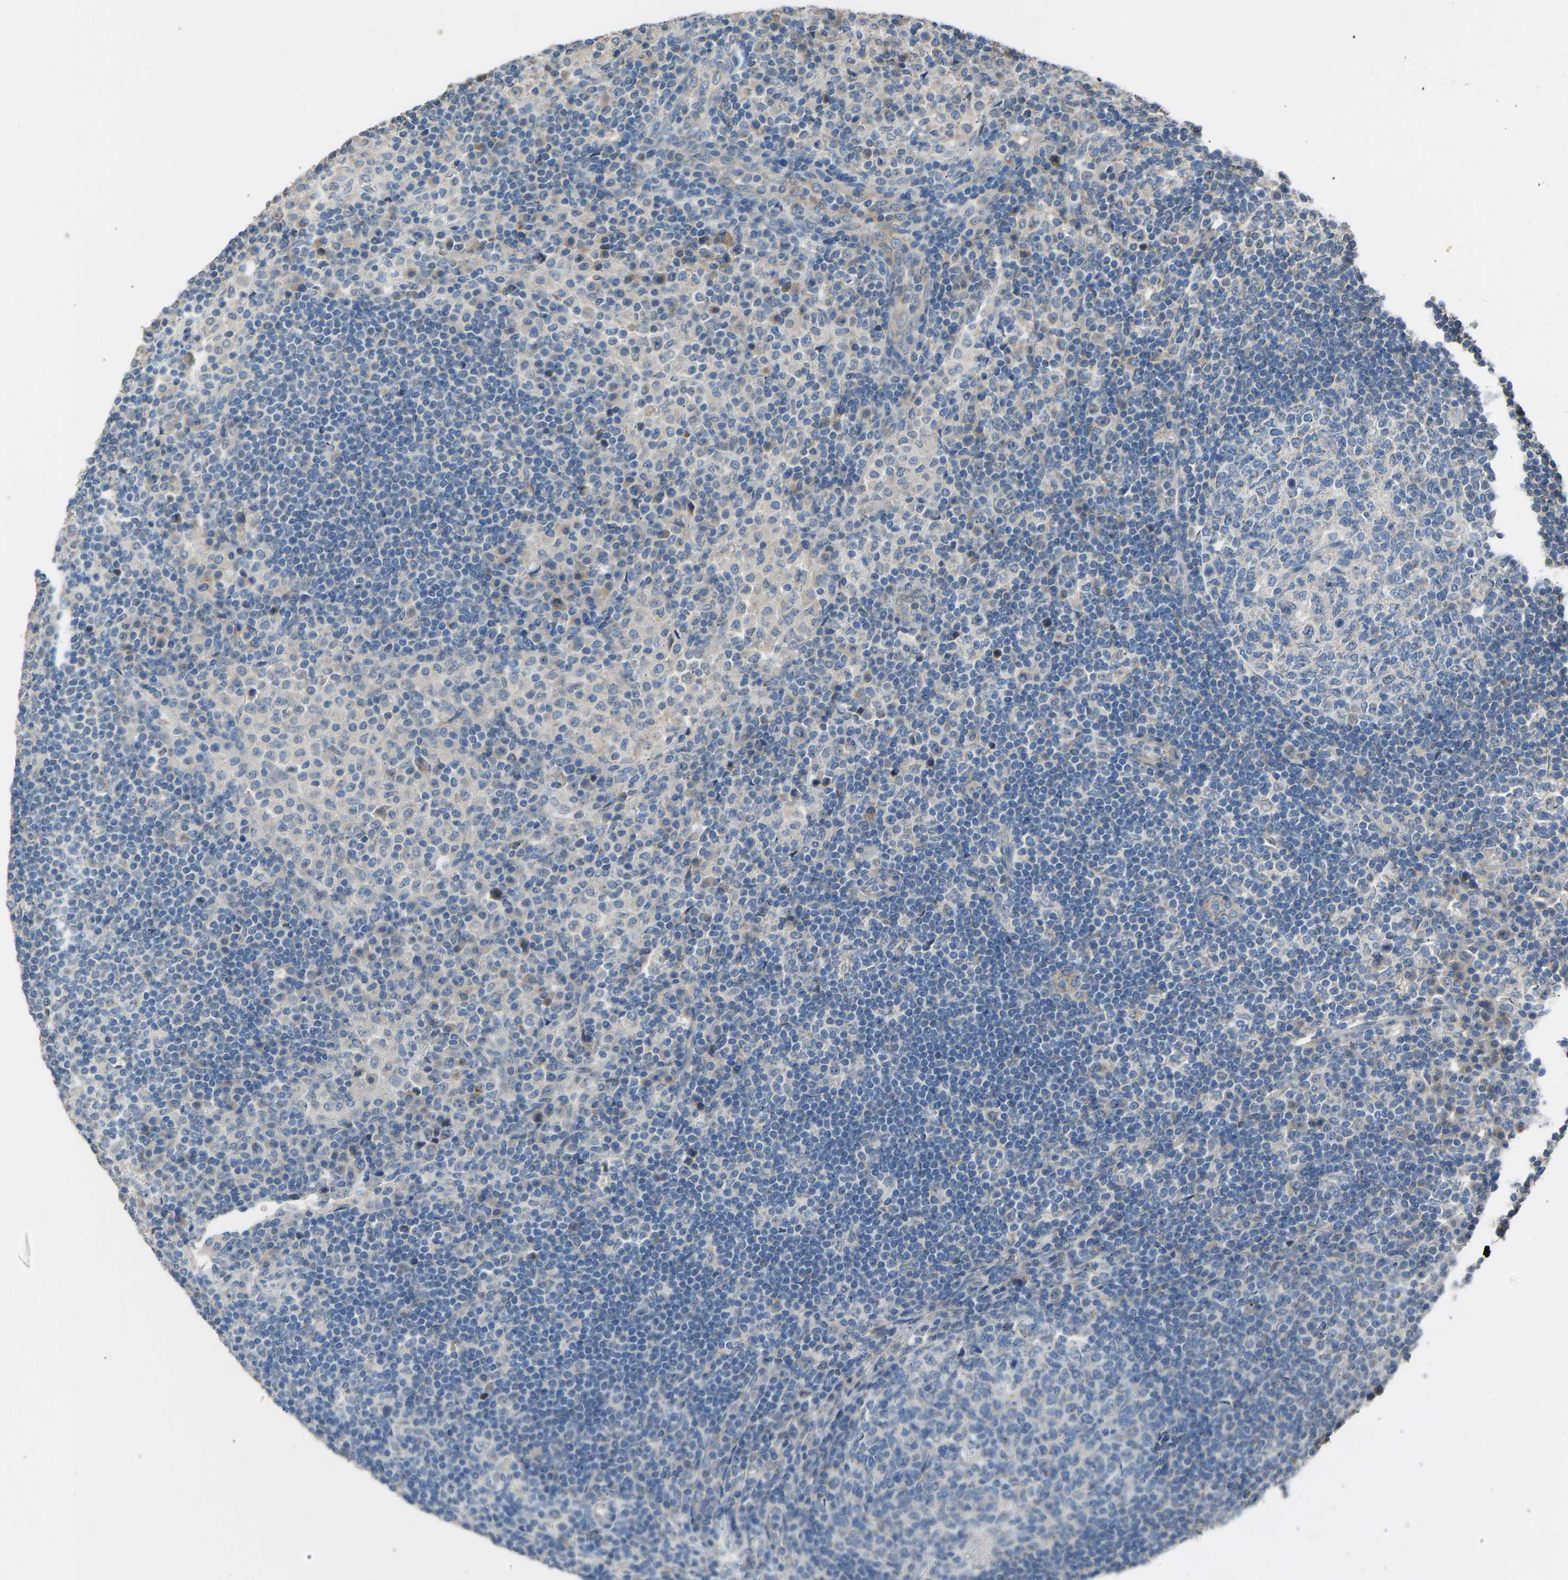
{"staining": {"intensity": "negative", "quantity": "none", "location": "none"}, "tissue": "lymph node", "cell_type": "Germinal center cells", "image_type": "normal", "snomed": [{"axis": "morphology", "description": "Normal tissue, NOS"}, {"axis": "topography", "description": "Lymph node"}], "caption": "High power microscopy histopathology image of an immunohistochemistry (IHC) histopathology image of unremarkable lymph node, revealing no significant staining in germinal center cells. Brightfield microscopy of immunohistochemistry (IHC) stained with DAB (brown) and hematoxylin (blue), captured at high magnification.", "gene": "TGFBR3", "patient": {"sex": "female", "age": 53}}